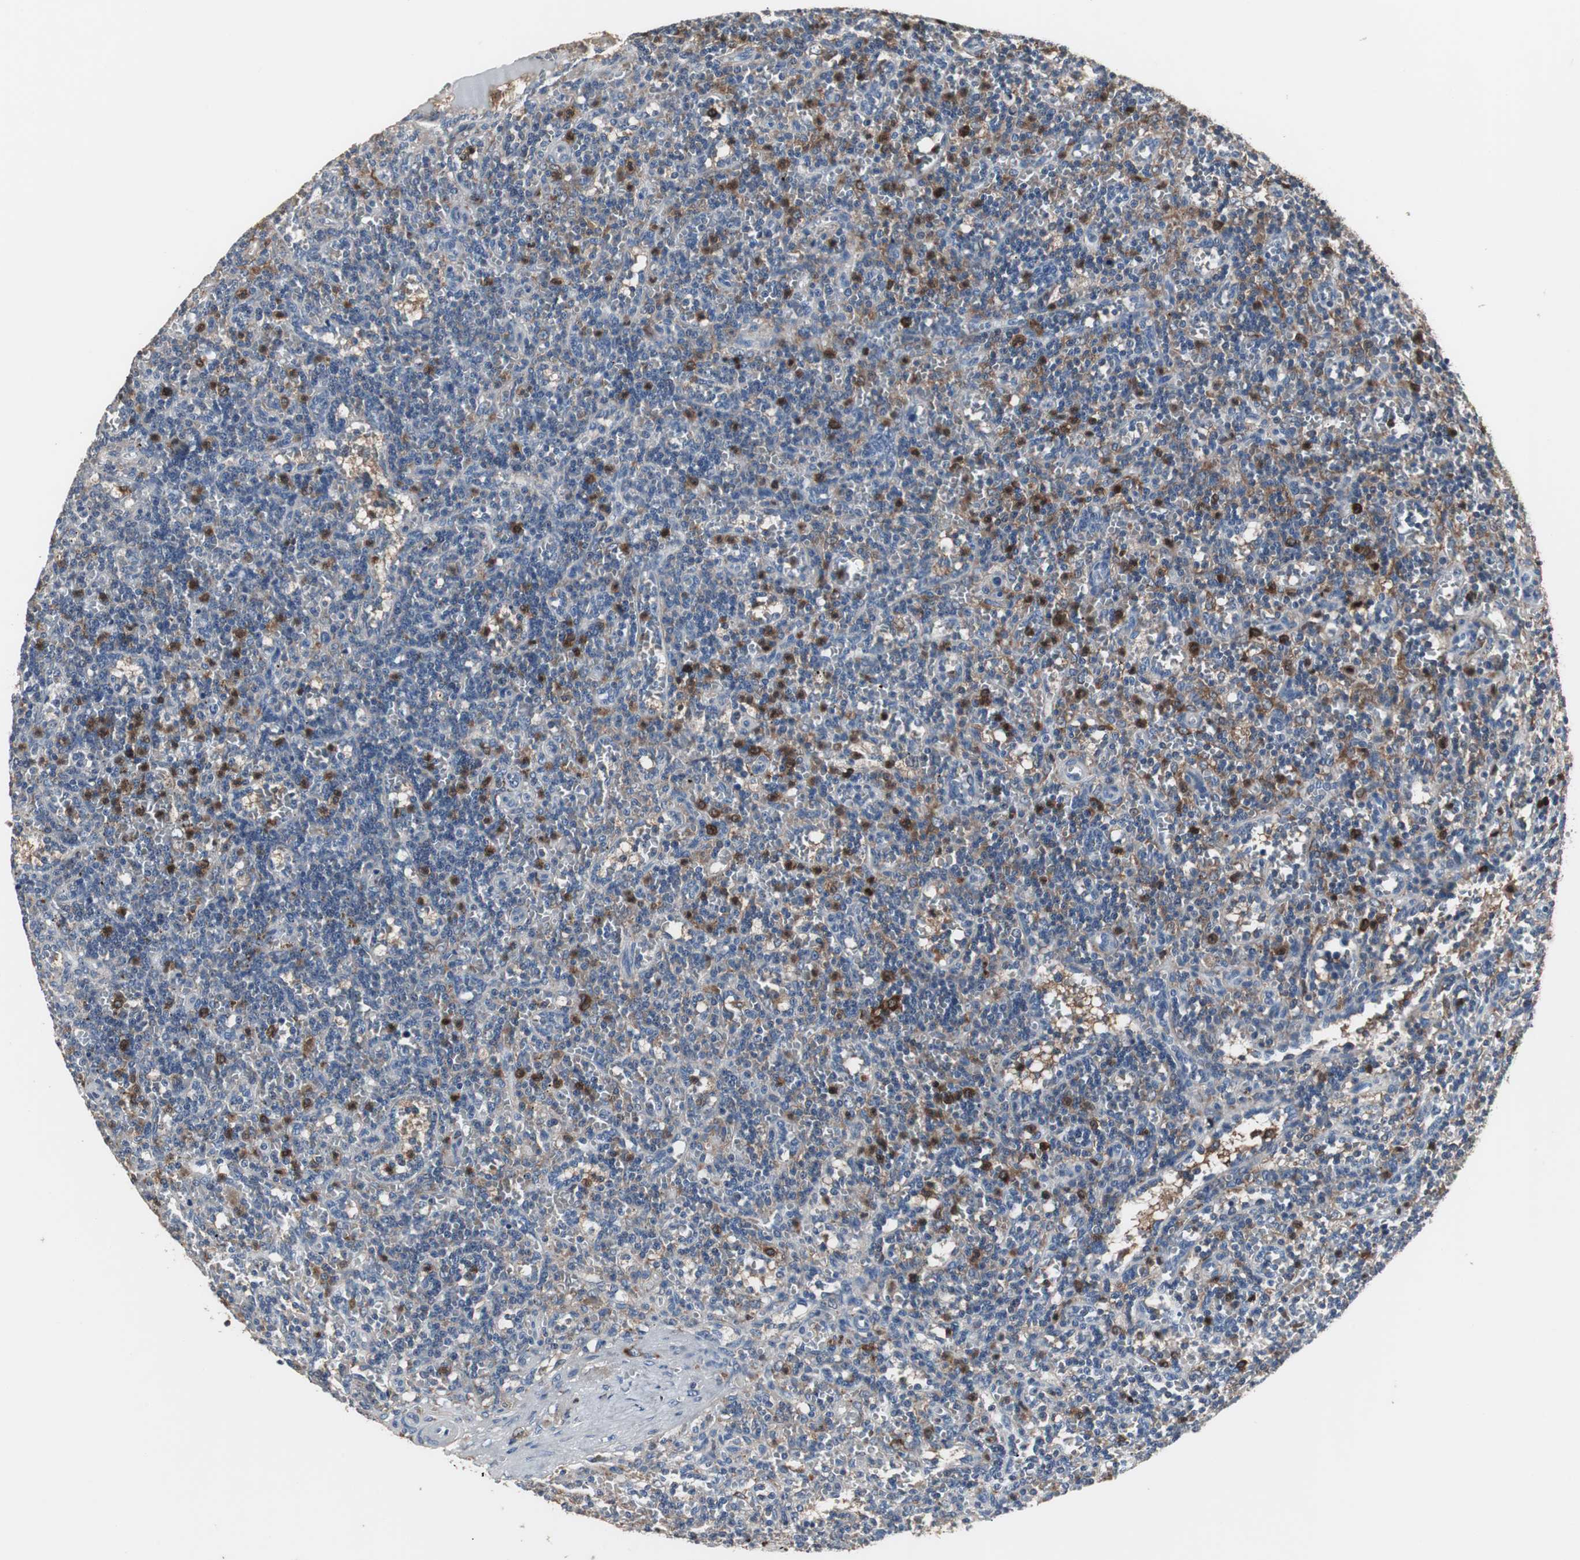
{"staining": {"intensity": "negative", "quantity": "none", "location": "none"}, "tissue": "lymphoma", "cell_type": "Tumor cells", "image_type": "cancer", "snomed": [{"axis": "morphology", "description": "Malignant lymphoma, non-Hodgkin's type, Low grade"}, {"axis": "topography", "description": "Spleen"}], "caption": "A histopathology image of human malignant lymphoma, non-Hodgkin's type (low-grade) is negative for staining in tumor cells. Brightfield microscopy of IHC stained with DAB (3,3'-diaminobenzidine) (brown) and hematoxylin (blue), captured at high magnification.", "gene": "NCF2", "patient": {"sex": "male", "age": 73}}